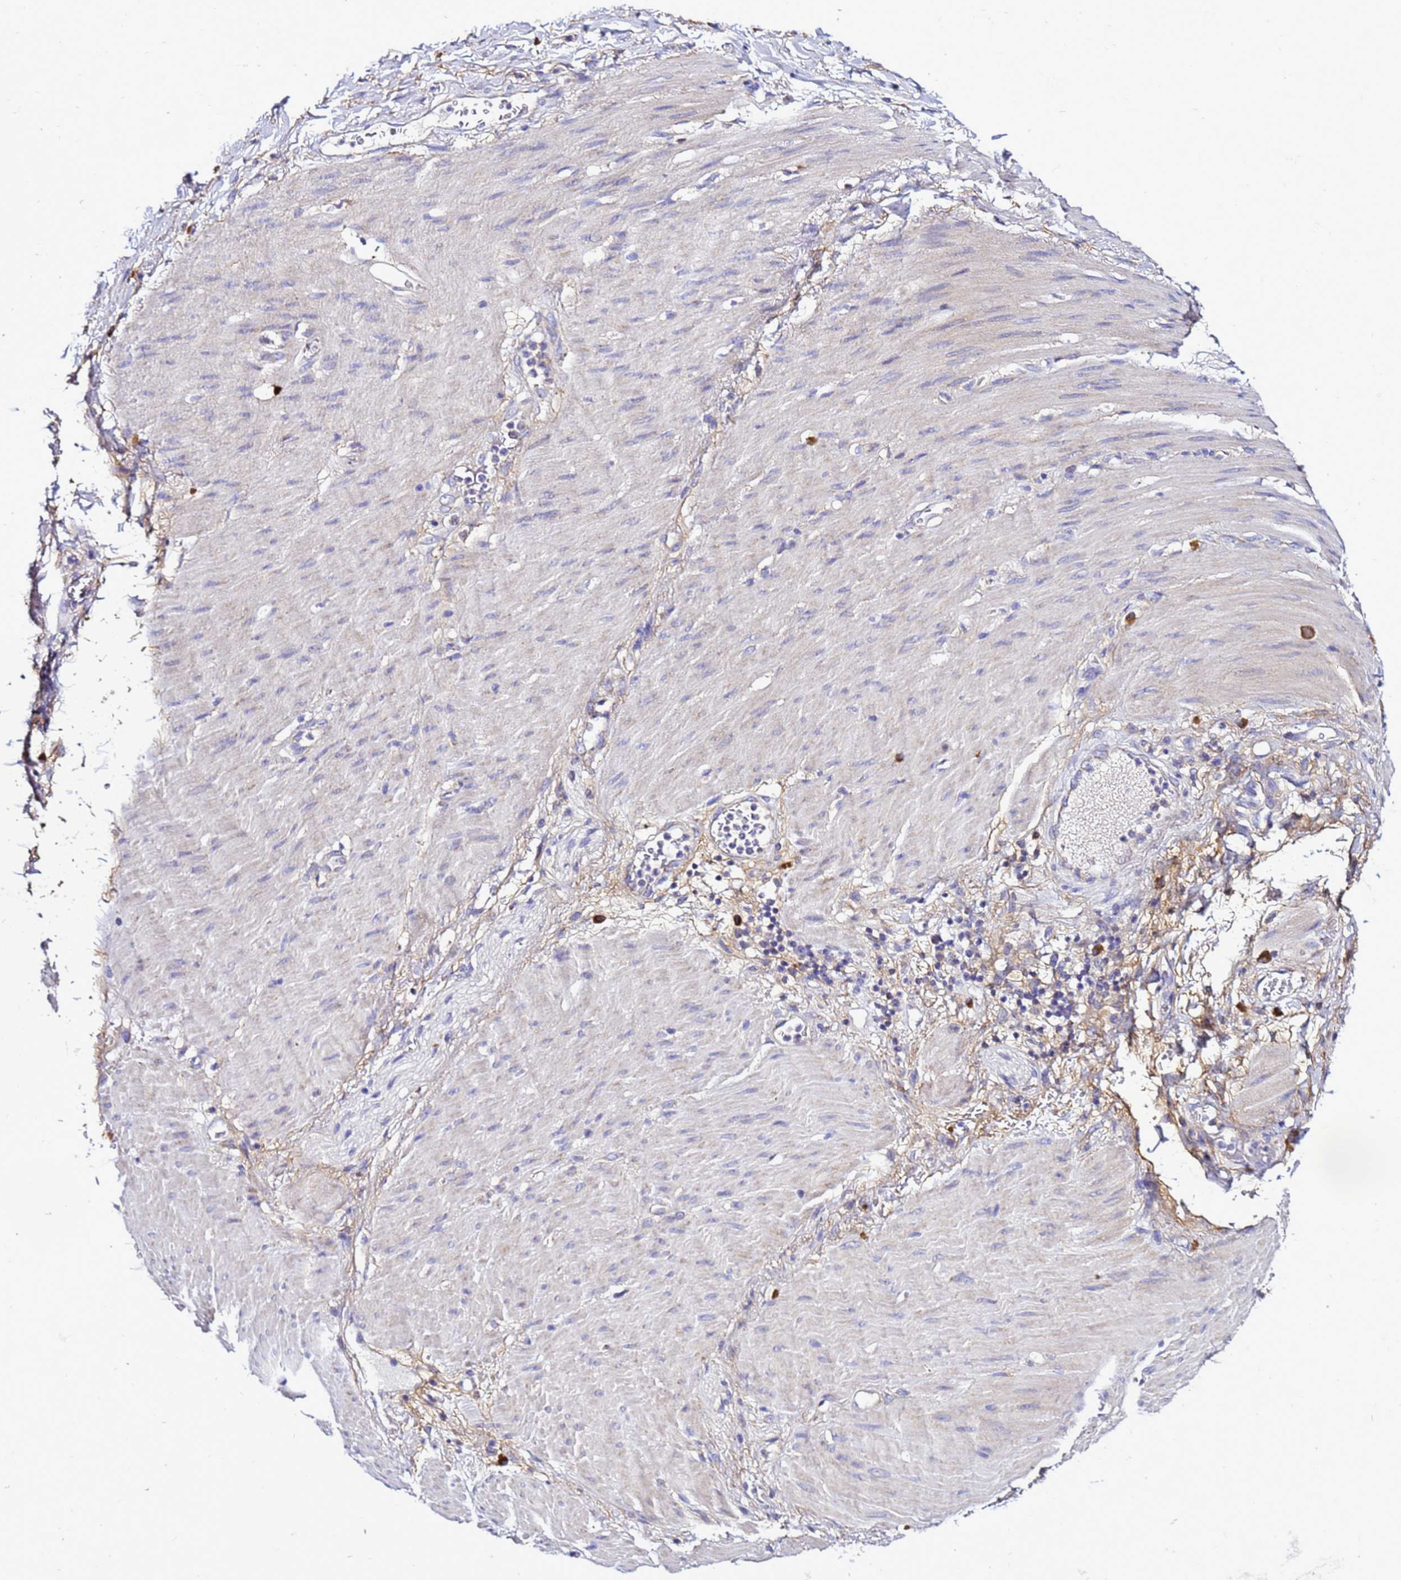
{"staining": {"intensity": "negative", "quantity": "none", "location": "none"}, "tissue": "stomach cancer", "cell_type": "Tumor cells", "image_type": "cancer", "snomed": [{"axis": "morphology", "description": "Adenocarcinoma, NOS"}, {"axis": "topography", "description": "Stomach"}], "caption": "Immunohistochemical staining of stomach cancer demonstrates no significant expression in tumor cells.", "gene": "HIGD2A", "patient": {"sex": "female", "age": 73}}